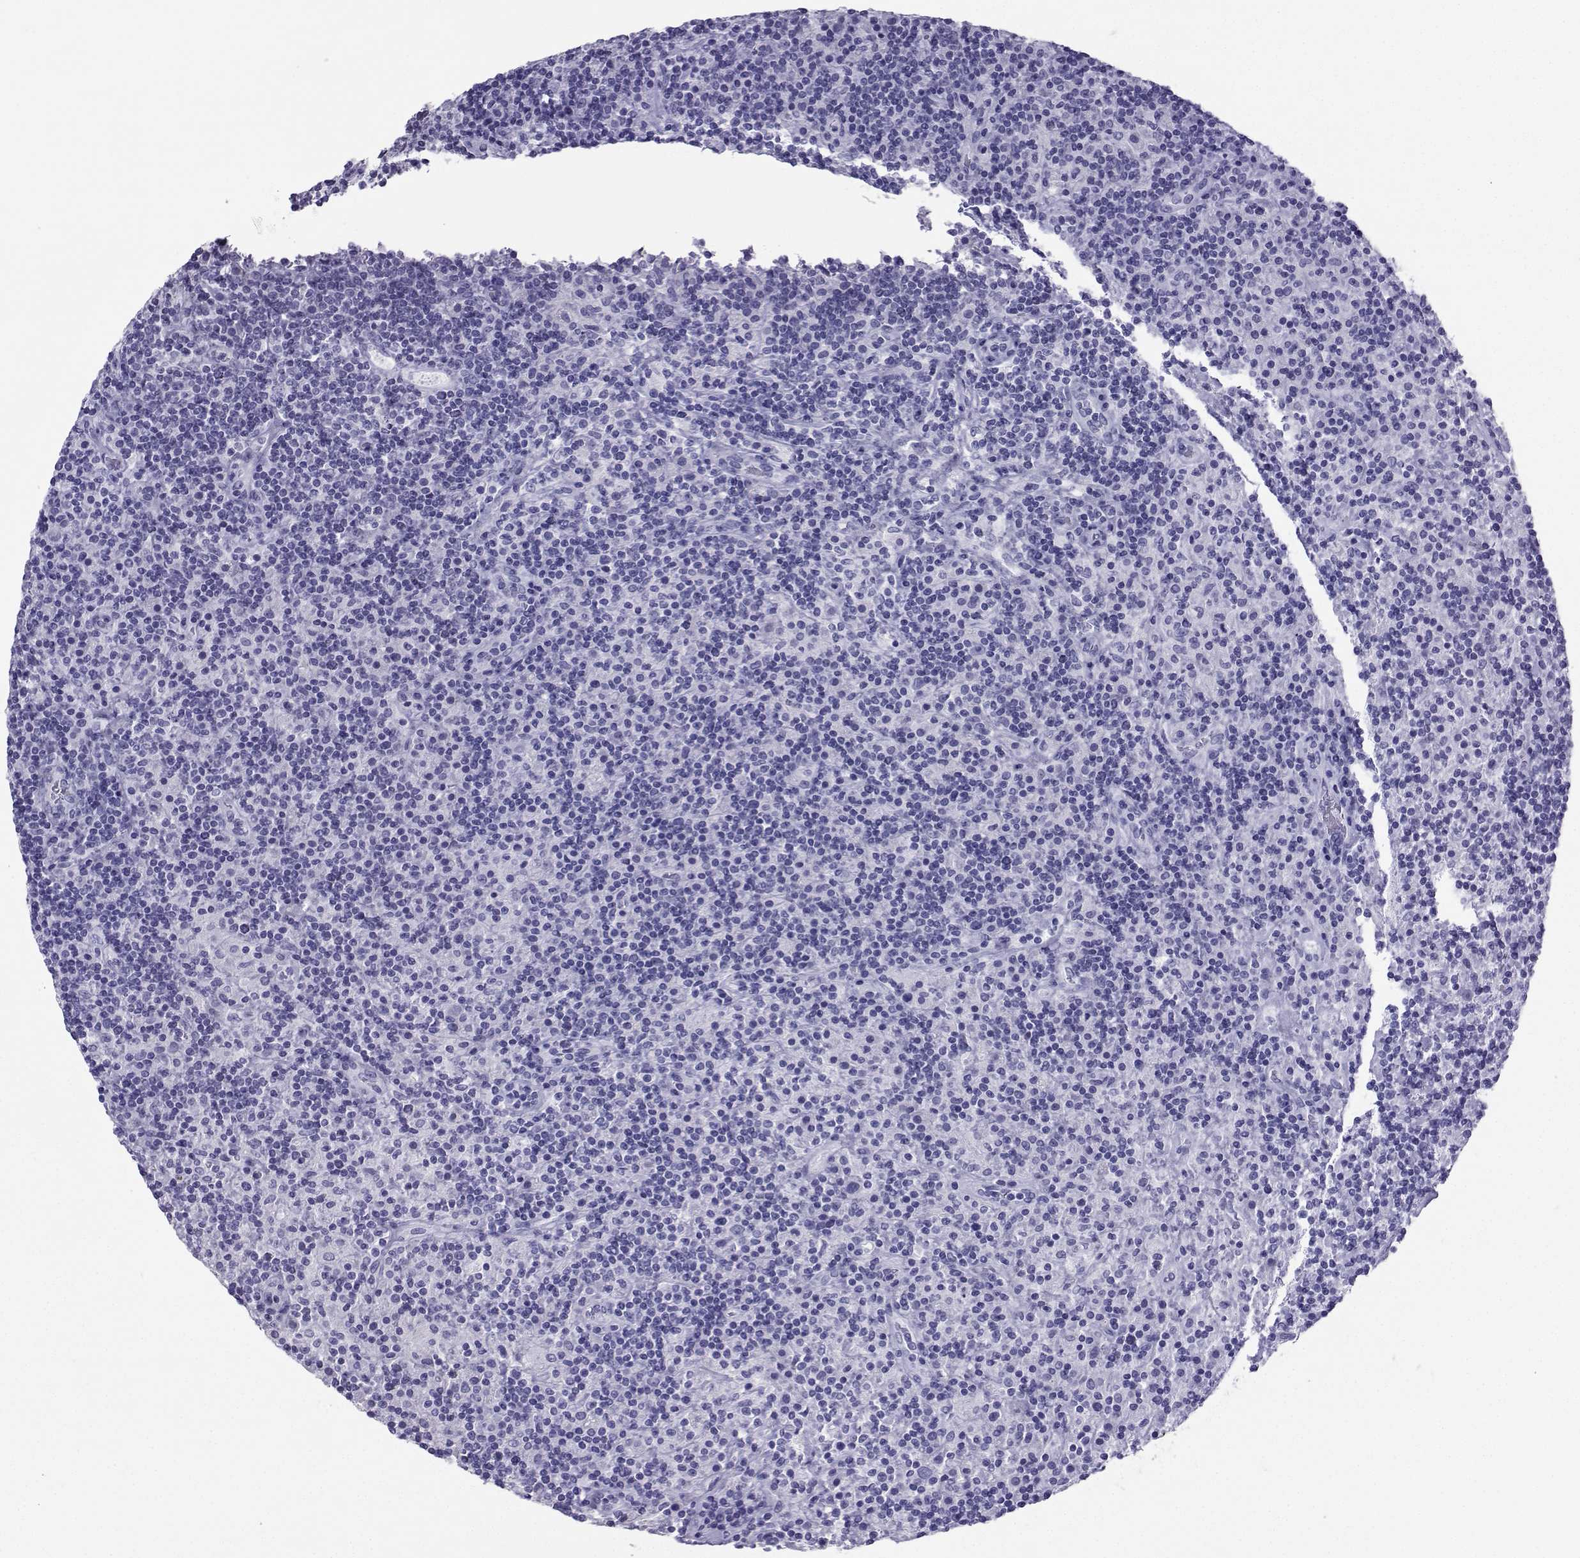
{"staining": {"intensity": "negative", "quantity": "none", "location": "none"}, "tissue": "lymphoma", "cell_type": "Tumor cells", "image_type": "cancer", "snomed": [{"axis": "morphology", "description": "Hodgkin's disease, NOS"}, {"axis": "topography", "description": "Lymph node"}], "caption": "Immunohistochemical staining of lymphoma demonstrates no significant staining in tumor cells. The staining was performed using DAB to visualize the protein expression in brown, while the nuclei were stained in blue with hematoxylin (Magnification: 20x).", "gene": "LORICRIN", "patient": {"sex": "male", "age": 70}}